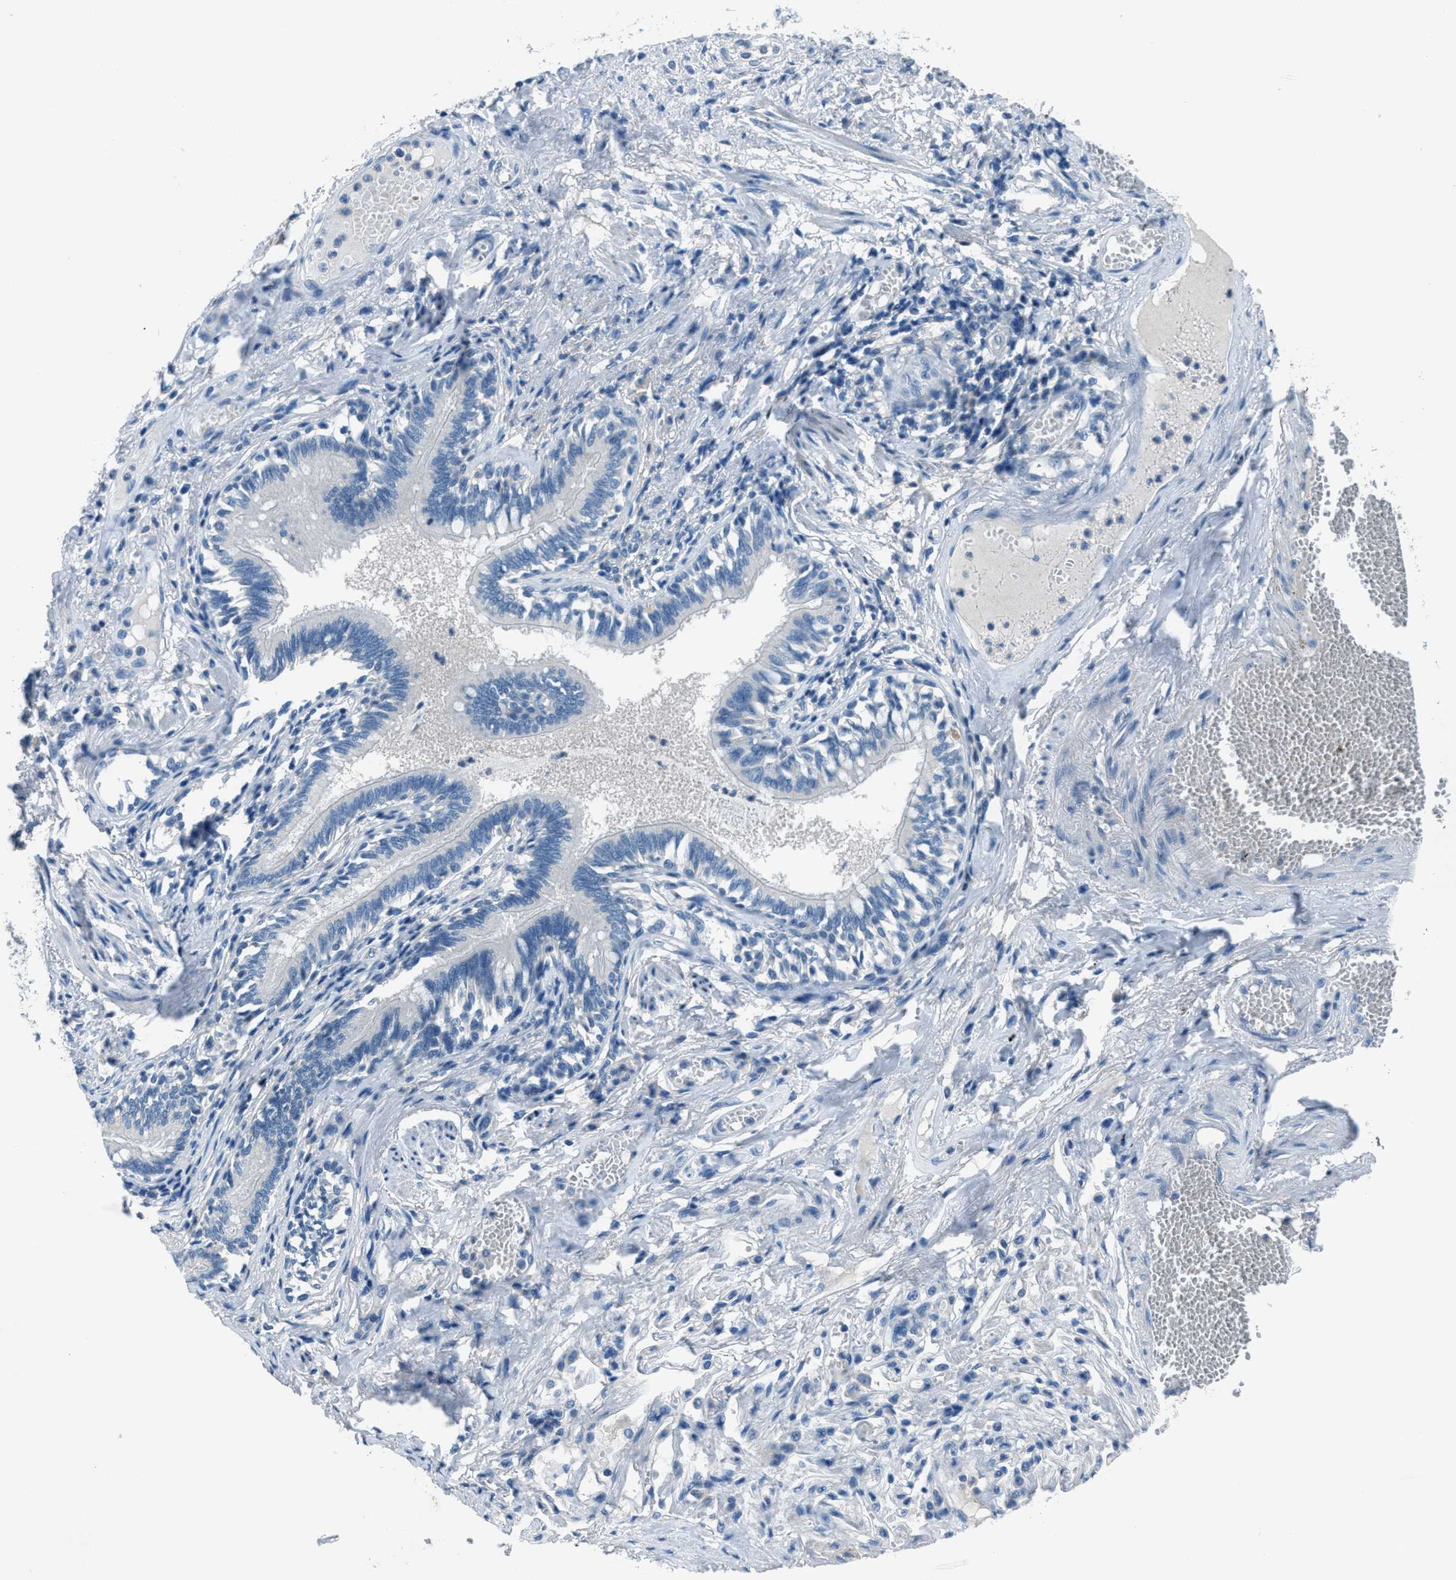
{"staining": {"intensity": "negative", "quantity": "none", "location": "none"}, "tissue": "bronchus", "cell_type": "Respiratory epithelial cells", "image_type": "normal", "snomed": [{"axis": "morphology", "description": "Normal tissue, NOS"}, {"axis": "morphology", "description": "Inflammation, NOS"}, {"axis": "topography", "description": "Cartilage tissue"}, {"axis": "topography", "description": "Lung"}], "caption": "Immunohistochemical staining of normal bronchus shows no significant positivity in respiratory epithelial cells.", "gene": "ADAM2", "patient": {"sex": "male", "age": 71}}